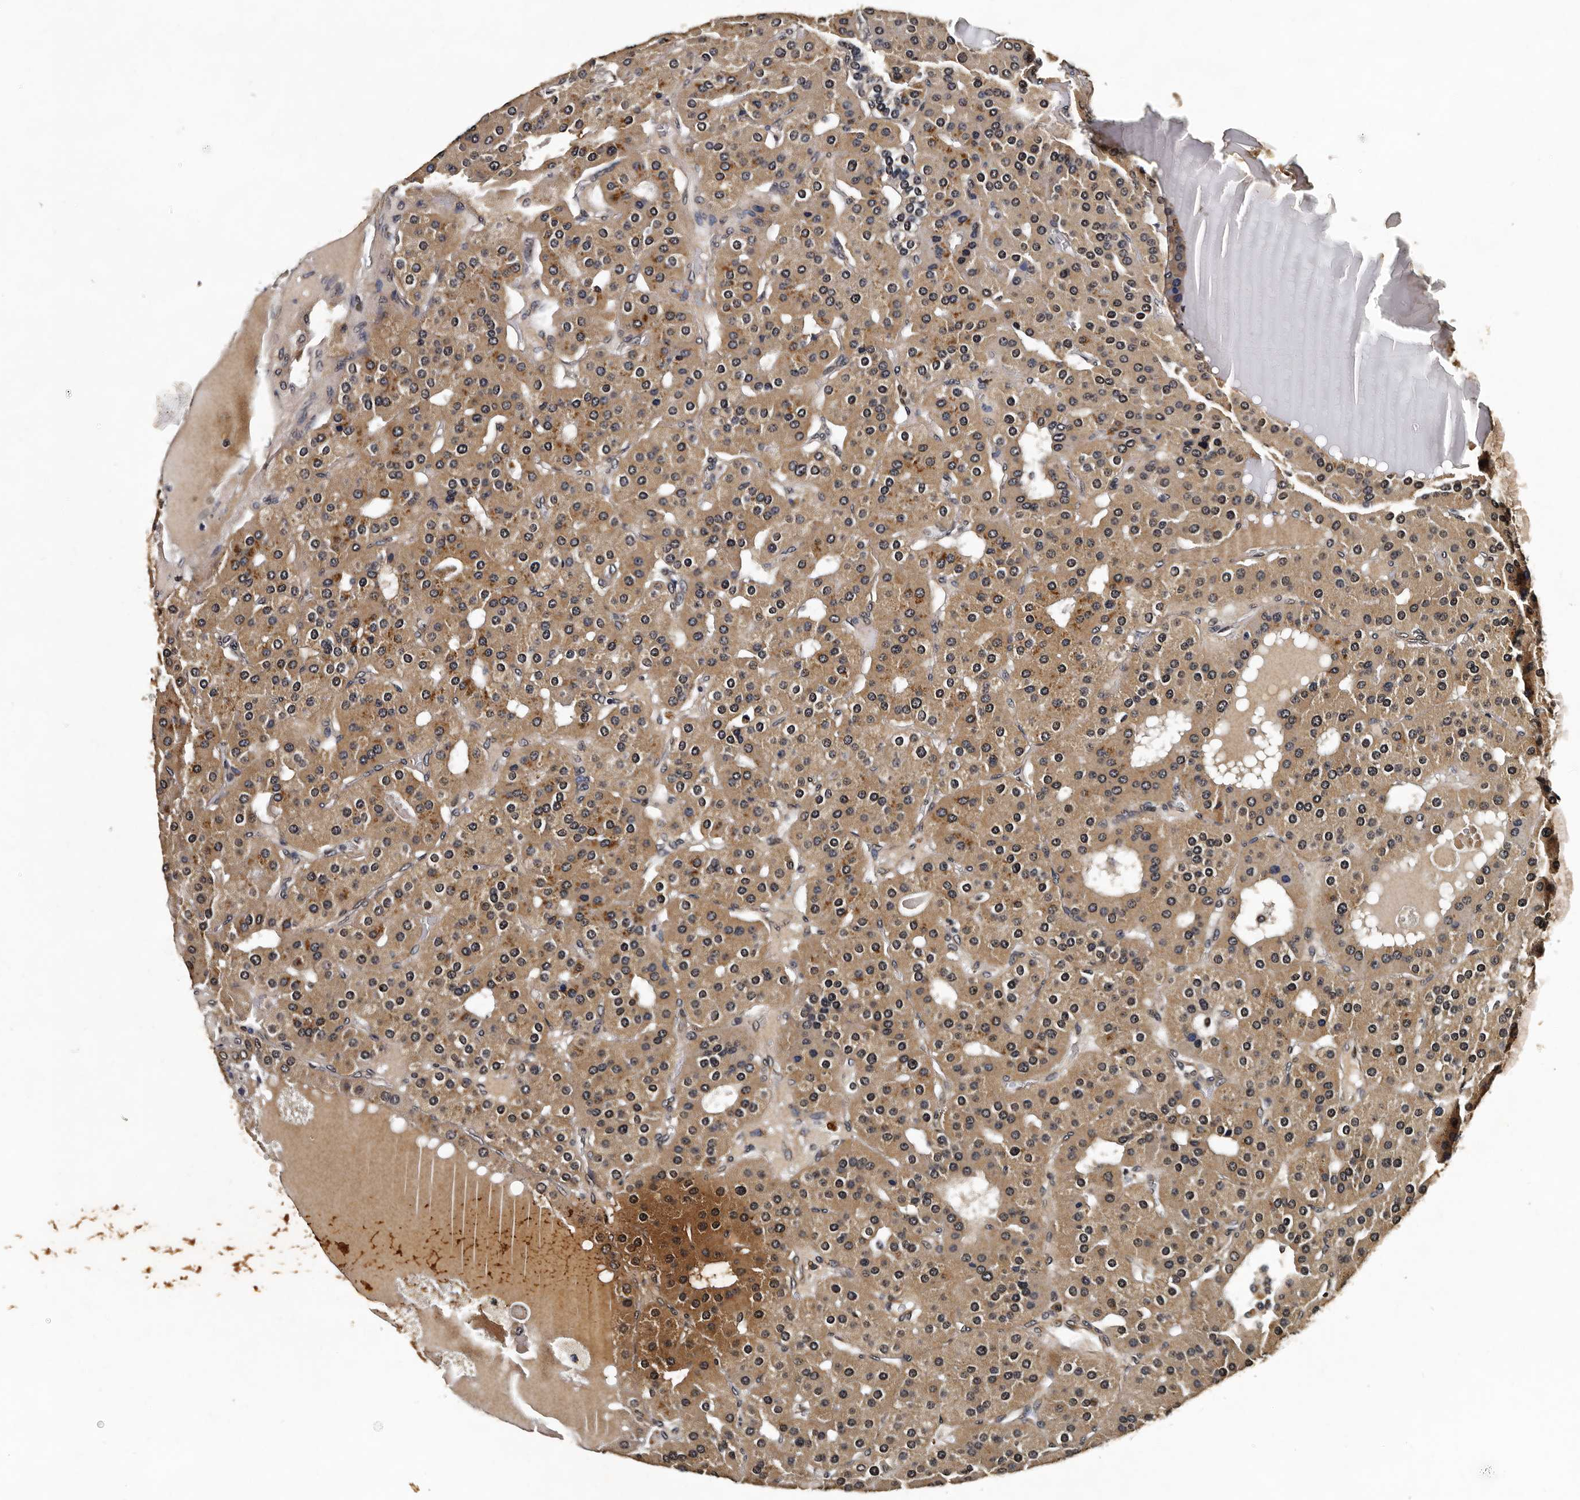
{"staining": {"intensity": "moderate", "quantity": ">75%", "location": "cytoplasmic/membranous"}, "tissue": "parathyroid gland", "cell_type": "Glandular cells", "image_type": "normal", "snomed": [{"axis": "morphology", "description": "Normal tissue, NOS"}, {"axis": "morphology", "description": "Adenoma, NOS"}, {"axis": "topography", "description": "Parathyroid gland"}], "caption": "This is a histology image of immunohistochemistry staining of benign parathyroid gland, which shows moderate positivity in the cytoplasmic/membranous of glandular cells.", "gene": "CPNE3", "patient": {"sex": "female", "age": 86}}